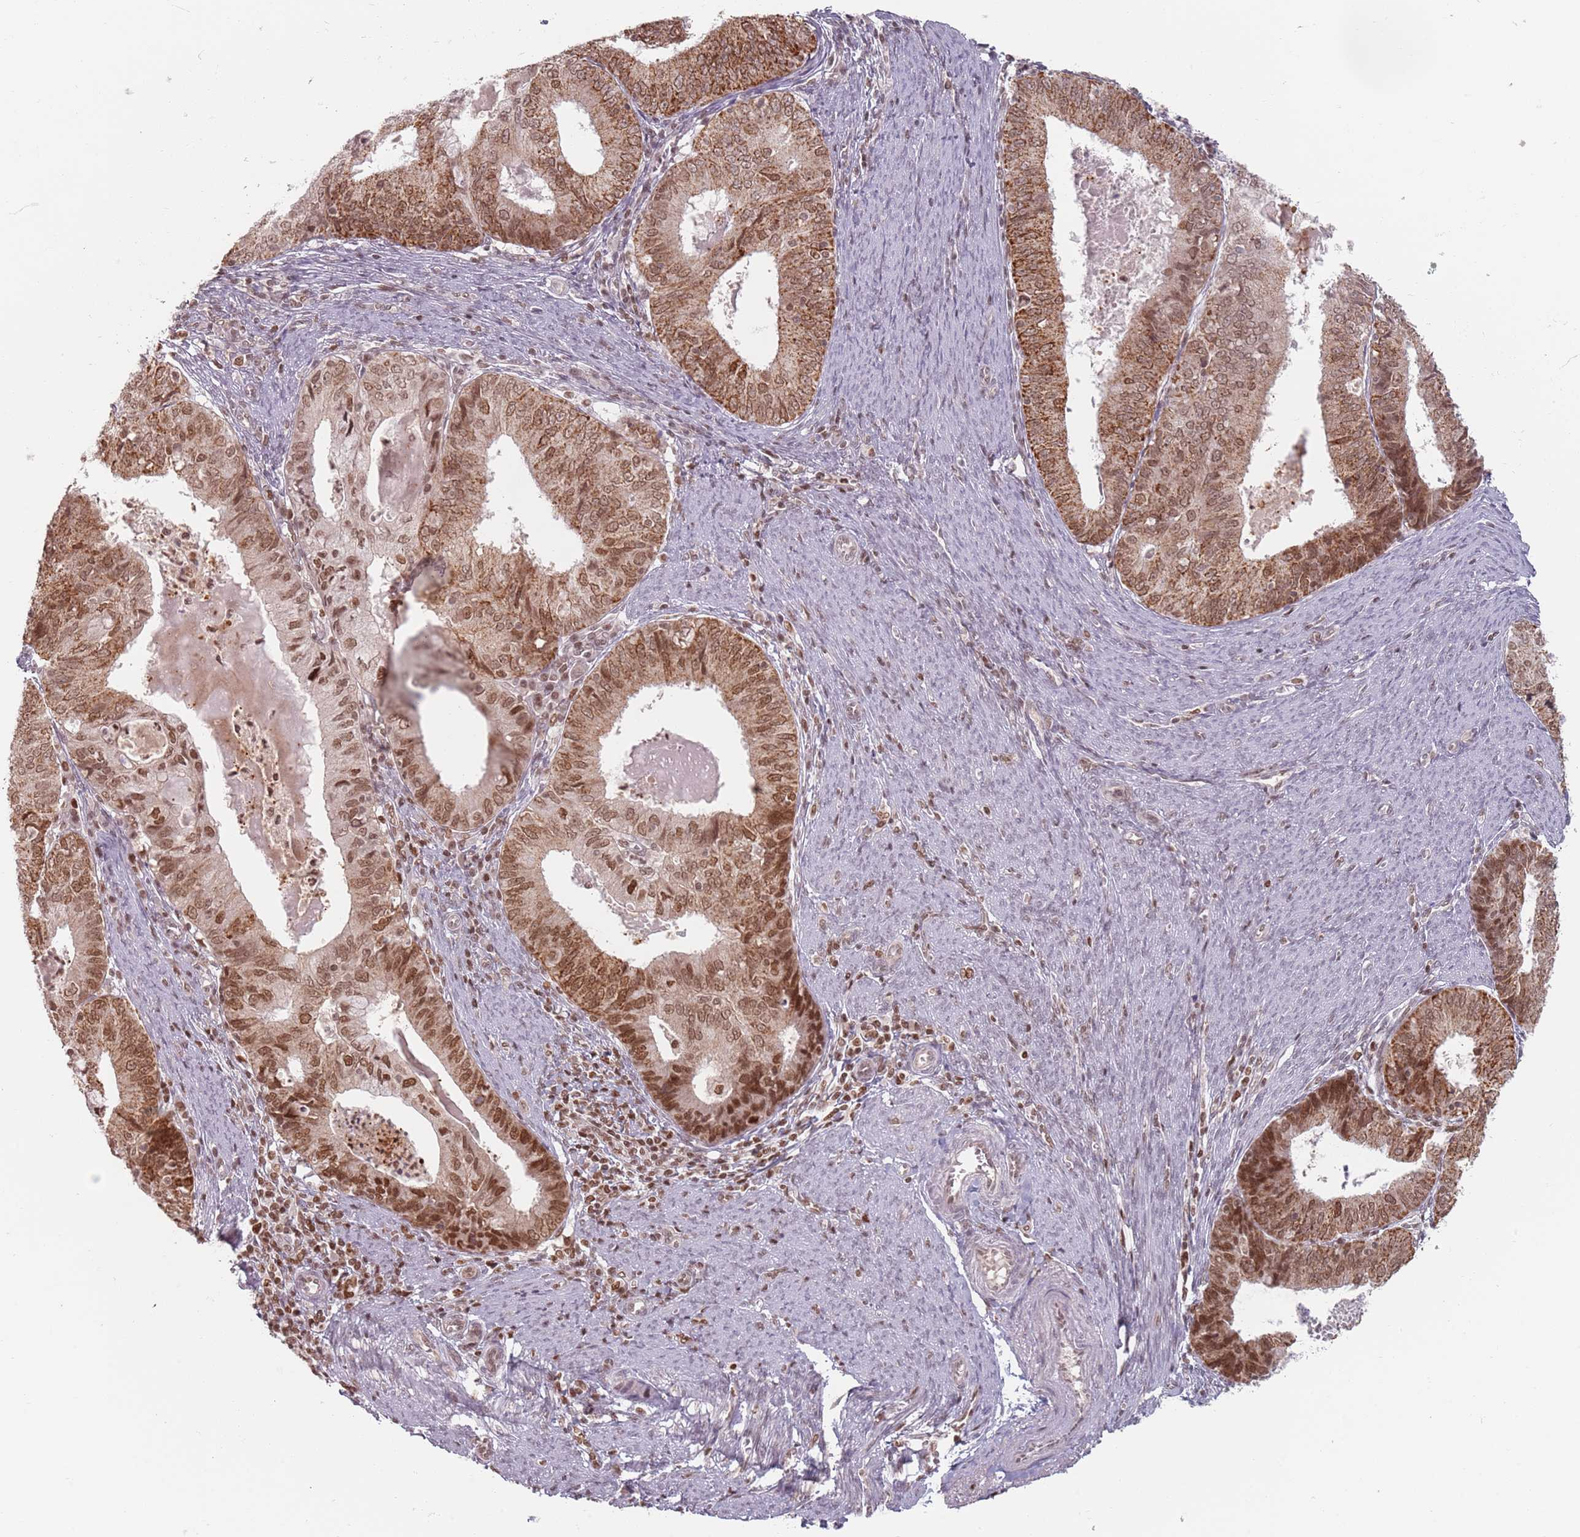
{"staining": {"intensity": "moderate", "quantity": ">75%", "location": "cytoplasmic/membranous,nuclear"}, "tissue": "endometrial cancer", "cell_type": "Tumor cells", "image_type": "cancer", "snomed": [{"axis": "morphology", "description": "Adenocarcinoma, NOS"}, {"axis": "topography", "description": "Endometrium"}], "caption": "Protein staining of endometrial cancer (adenocarcinoma) tissue displays moderate cytoplasmic/membranous and nuclear staining in about >75% of tumor cells. Using DAB (brown) and hematoxylin (blue) stains, captured at high magnification using brightfield microscopy.", "gene": "NUP50", "patient": {"sex": "female", "age": 57}}